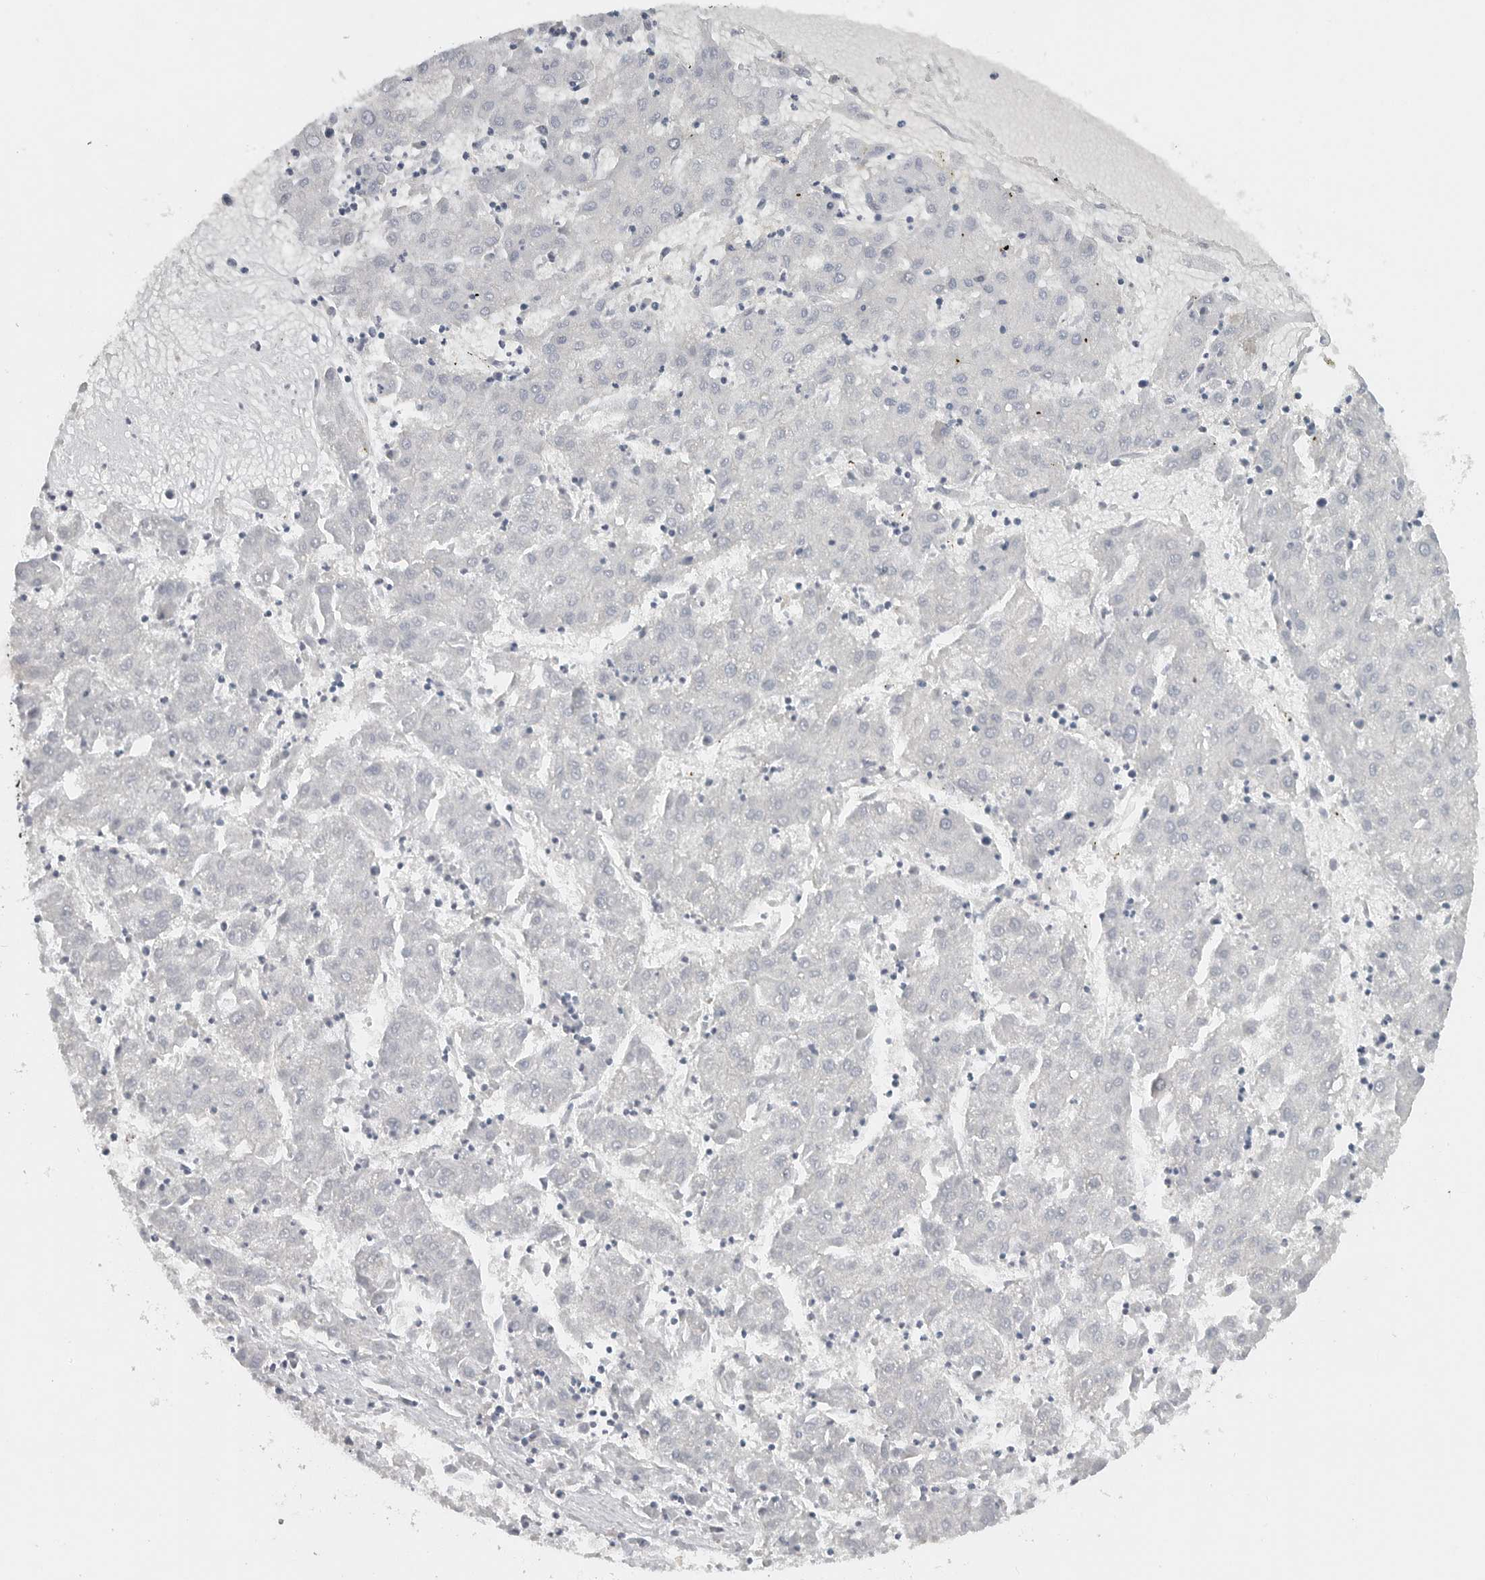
{"staining": {"intensity": "negative", "quantity": "none", "location": "none"}, "tissue": "liver cancer", "cell_type": "Tumor cells", "image_type": "cancer", "snomed": [{"axis": "morphology", "description": "Carcinoma, Hepatocellular, NOS"}, {"axis": "topography", "description": "Liver"}], "caption": "Tumor cells are negative for brown protein staining in liver cancer (hepatocellular carcinoma).", "gene": "PAM", "patient": {"sex": "male", "age": 72}}